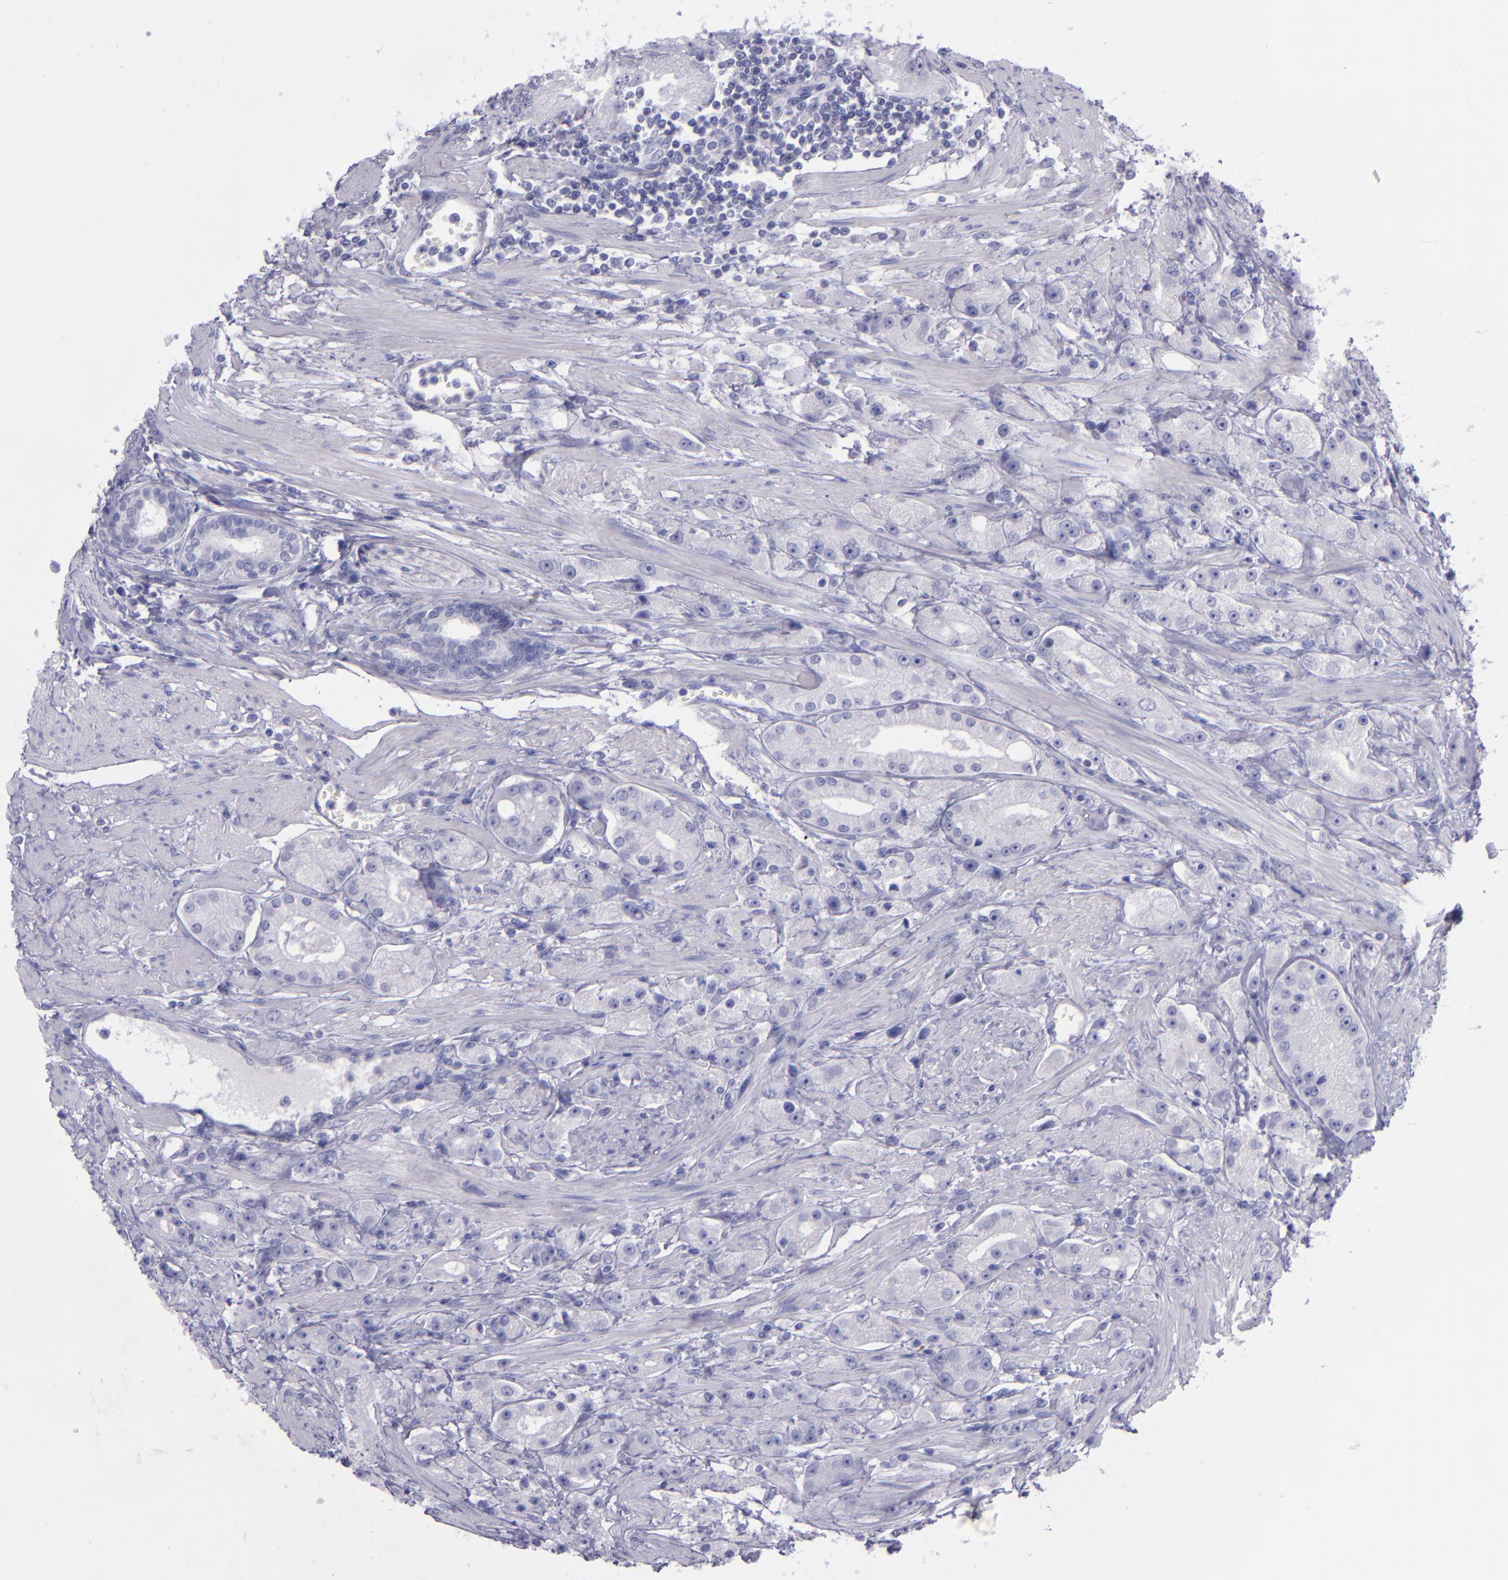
{"staining": {"intensity": "negative", "quantity": "none", "location": "none"}, "tissue": "prostate cancer", "cell_type": "Tumor cells", "image_type": "cancer", "snomed": [{"axis": "morphology", "description": "Adenocarcinoma, Medium grade"}, {"axis": "topography", "description": "Prostate"}], "caption": "Medium-grade adenocarcinoma (prostate) was stained to show a protein in brown. There is no significant expression in tumor cells. Nuclei are stained in blue.", "gene": "TNNT3", "patient": {"sex": "male", "age": 72}}